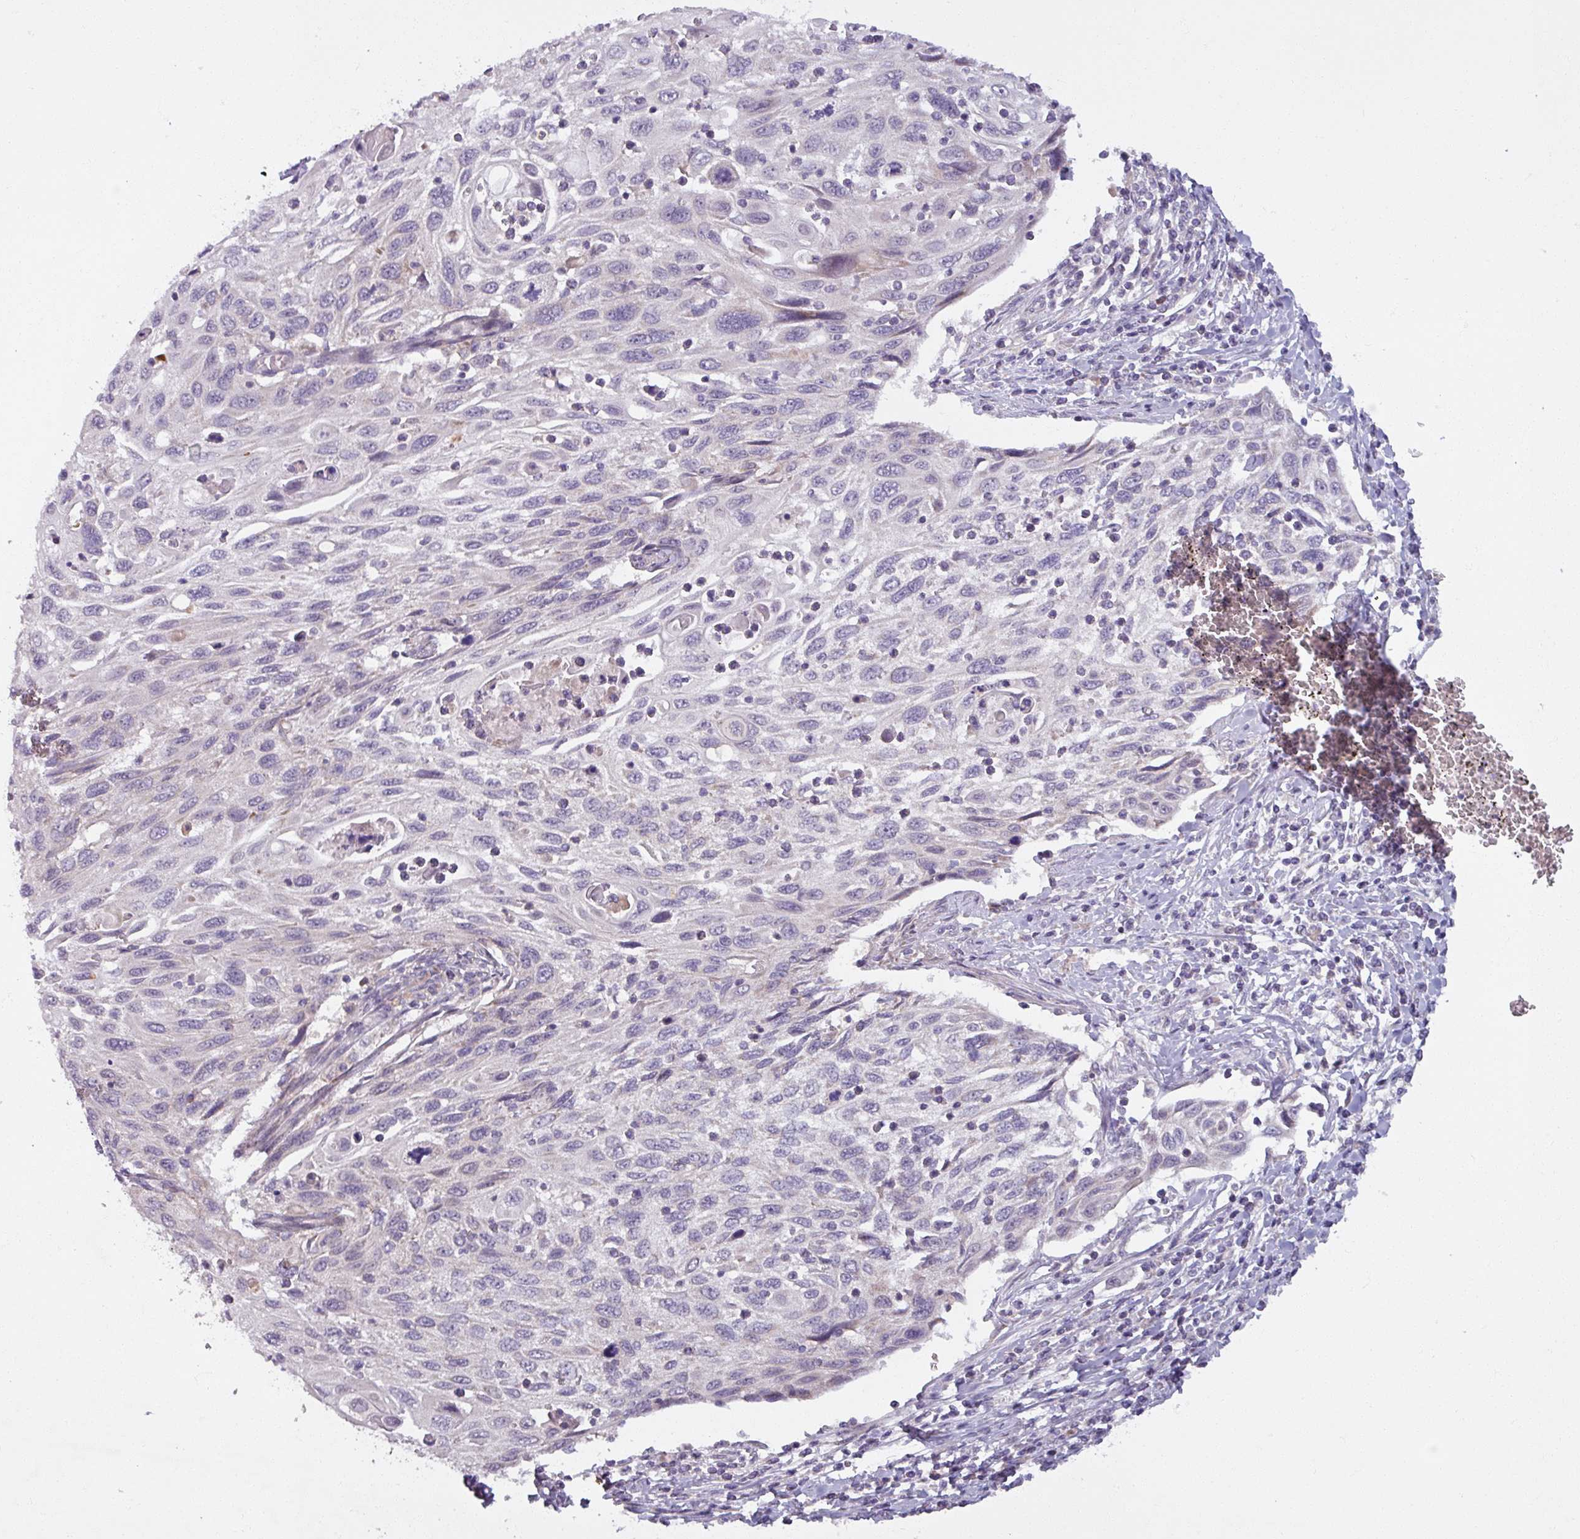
{"staining": {"intensity": "negative", "quantity": "none", "location": "none"}, "tissue": "cervical cancer", "cell_type": "Tumor cells", "image_type": "cancer", "snomed": [{"axis": "morphology", "description": "Squamous cell carcinoma, NOS"}, {"axis": "topography", "description": "Cervix"}], "caption": "Cervical squamous cell carcinoma stained for a protein using immunohistochemistry (IHC) demonstrates no expression tumor cells.", "gene": "OGFOD3", "patient": {"sex": "female", "age": 70}}